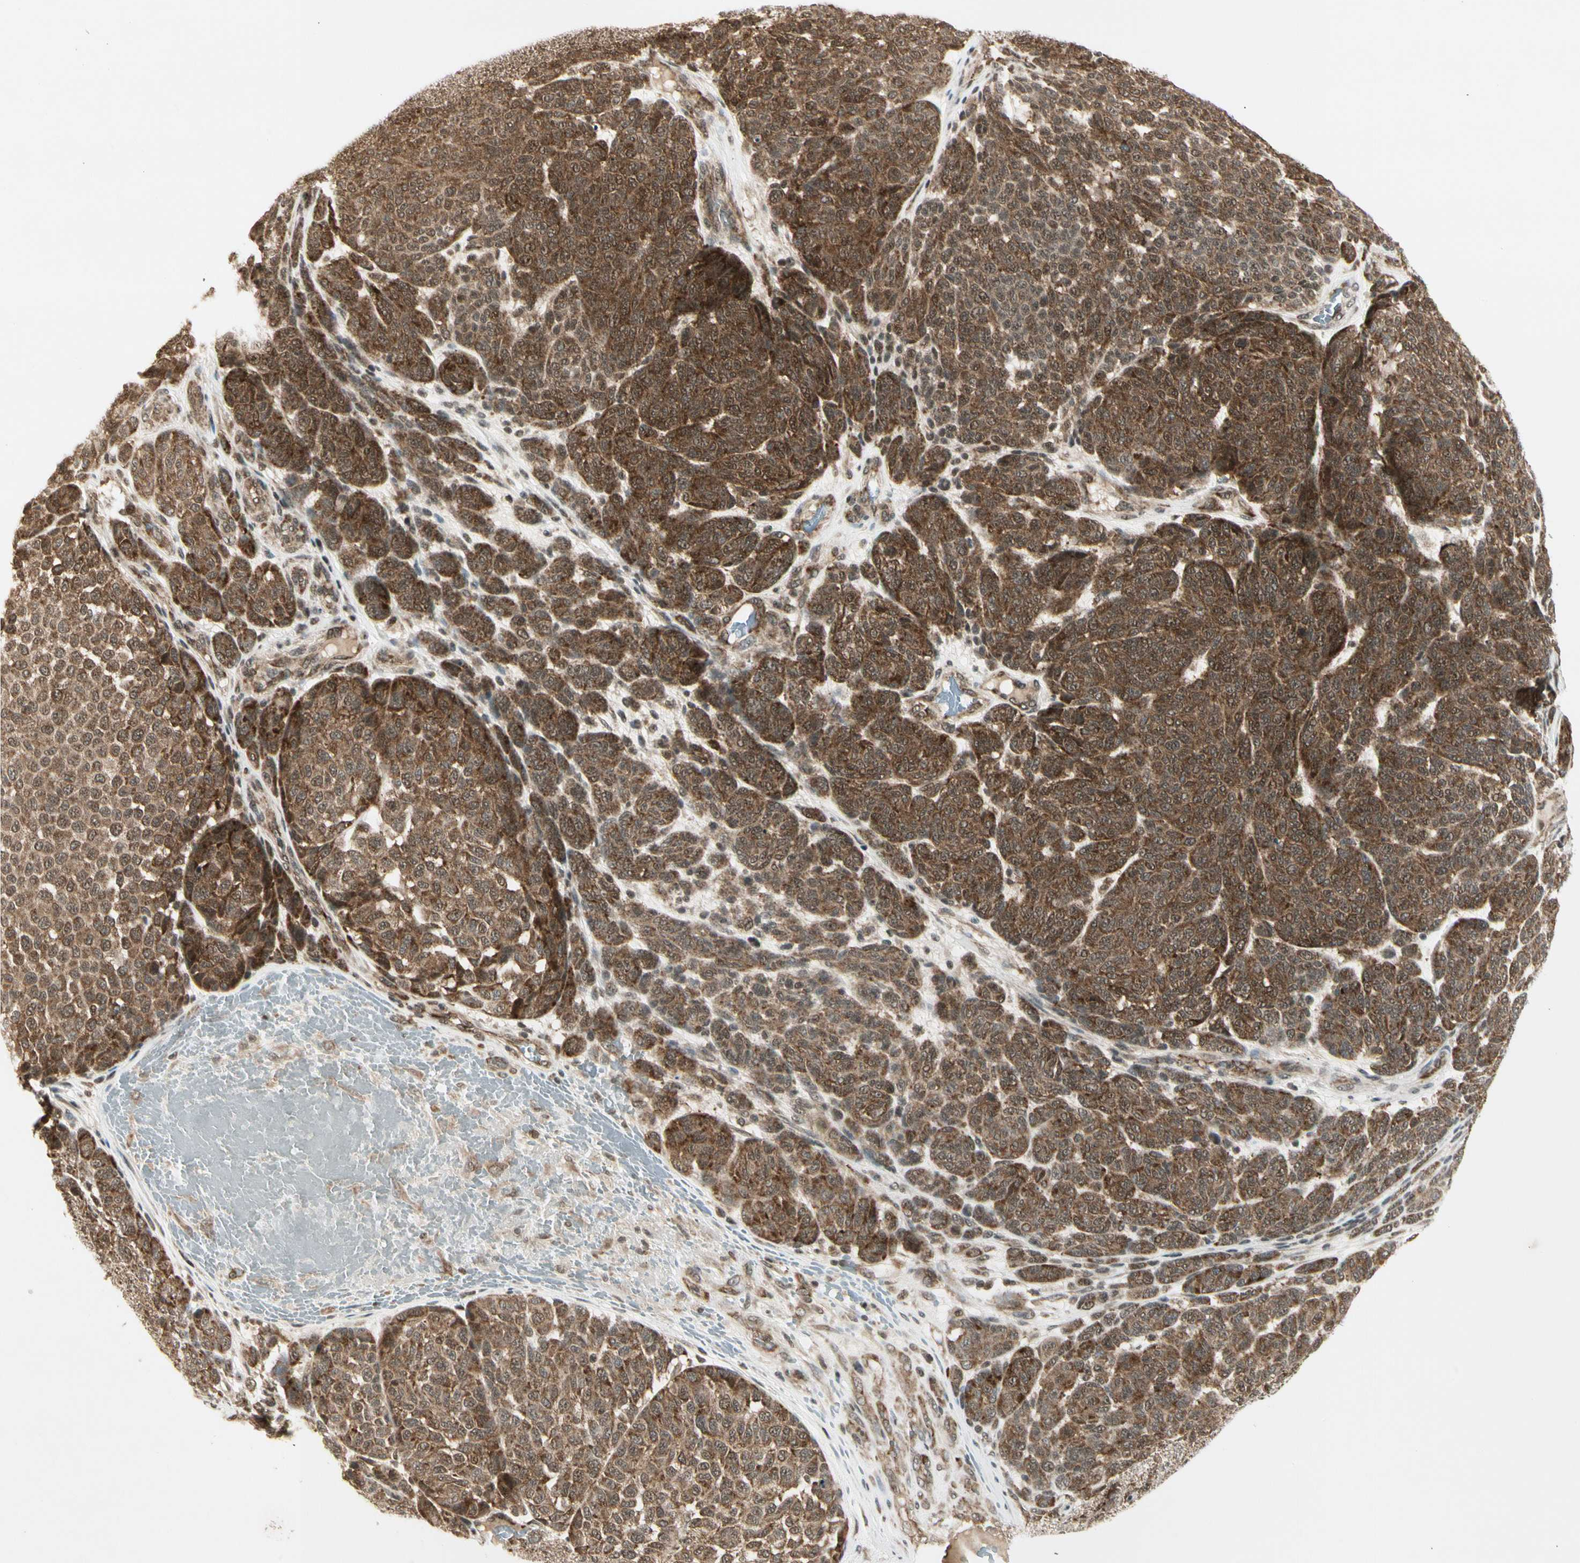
{"staining": {"intensity": "moderate", "quantity": "25%-75%", "location": "cytoplasmic/membranous"}, "tissue": "melanoma", "cell_type": "Tumor cells", "image_type": "cancer", "snomed": [{"axis": "morphology", "description": "Malignant melanoma, NOS"}, {"axis": "topography", "description": "Skin"}], "caption": "Malignant melanoma stained for a protein (brown) reveals moderate cytoplasmic/membranous positive positivity in approximately 25%-75% of tumor cells.", "gene": "SMN2", "patient": {"sex": "male", "age": 59}}